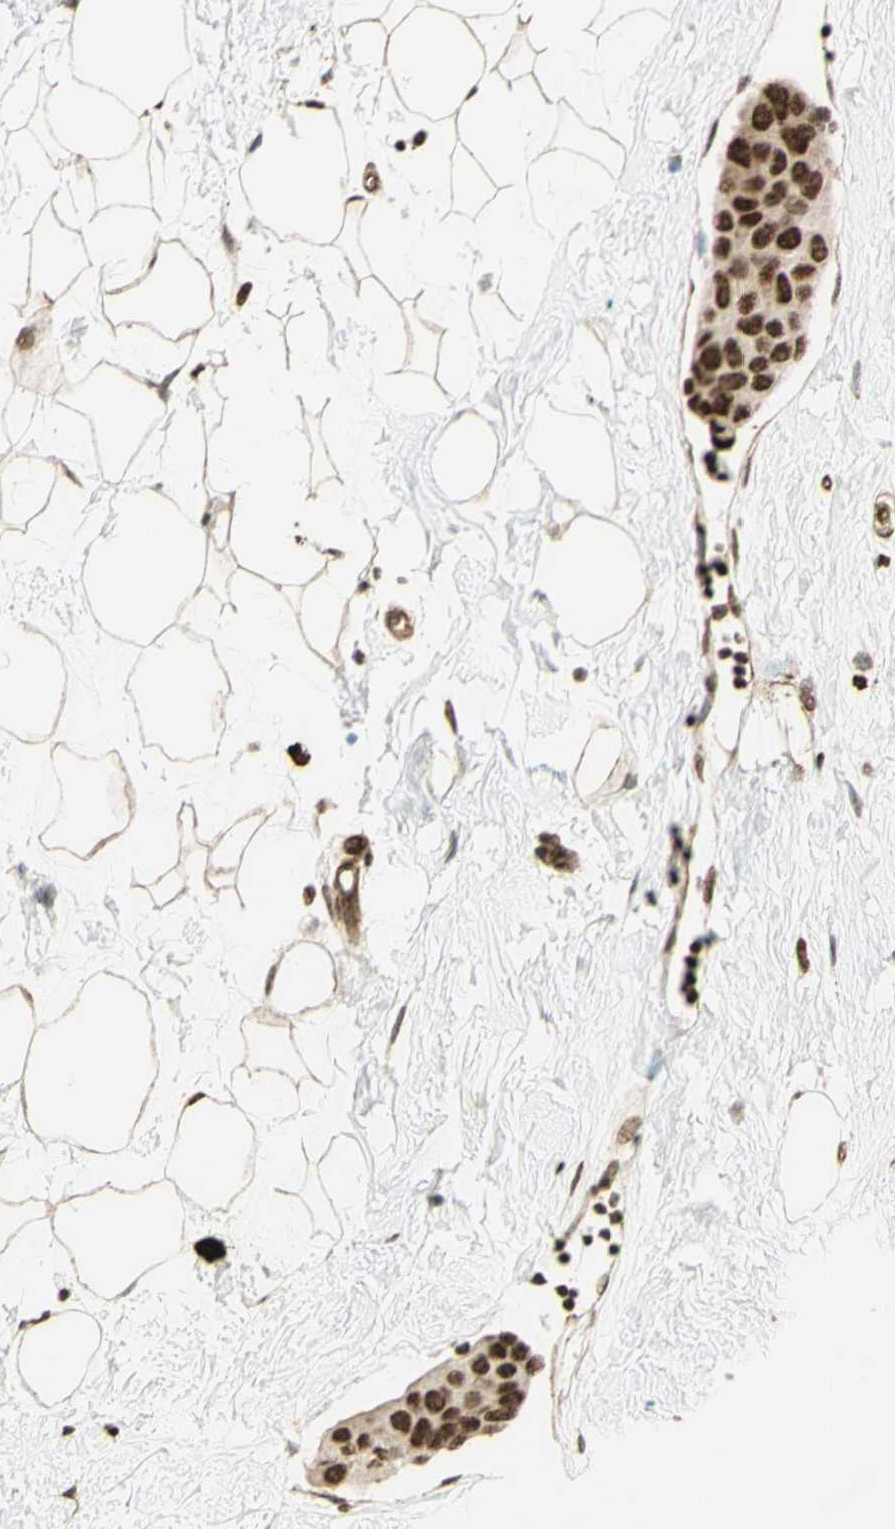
{"staining": {"intensity": "moderate", "quantity": ">75%", "location": "nuclear"}, "tissue": "breast cancer", "cell_type": "Tumor cells", "image_type": "cancer", "snomed": [{"axis": "morphology", "description": "Normal tissue, NOS"}, {"axis": "morphology", "description": "Duct carcinoma"}, {"axis": "topography", "description": "Breast"}], "caption": "Immunohistochemistry (IHC) micrograph of intraductal carcinoma (breast) stained for a protein (brown), which shows medium levels of moderate nuclear expression in approximately >75% of tumor cells.", "gene": "ZMYM6", "patient": {"sex": "female", "age": 39}}